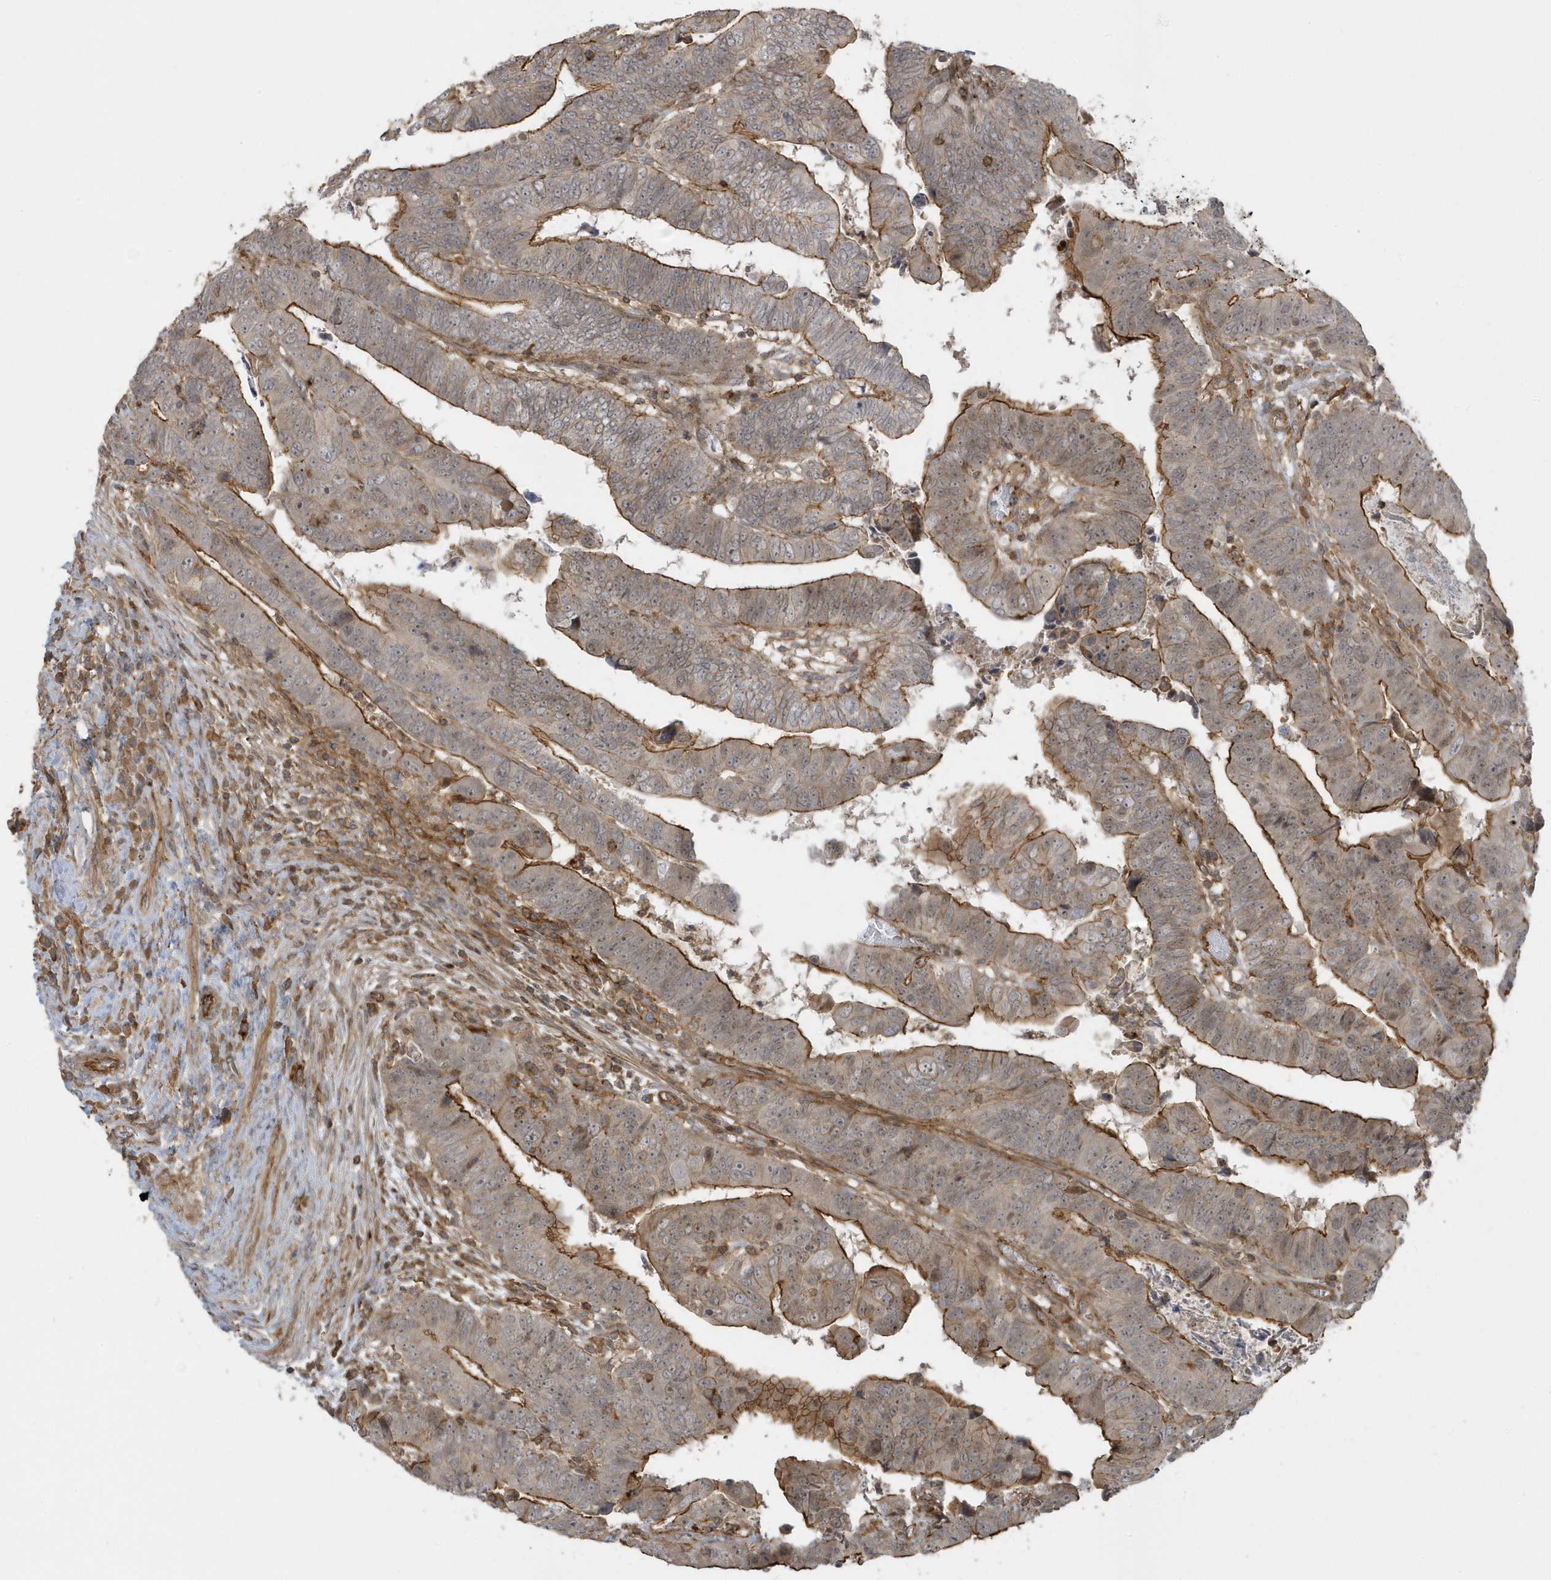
{"staining": {"intensity": "strong", "quantity": "25%-75%", "location": "cytoplasmic/membranous"}, "tissue": "colorectal cancer", "cell_type": "Tumor cells", "image_type": "cancer", "snomed": [{"axis": "morphology", "description": "Normal tissue, NOS"}, {"axis": "morphology", "description": "Adenocarcinoma, NOS"}, {"axis": "topography", "description": "Rectum"}], "caption": "This histopathology image shows adenocarcinoma (colorectal) stained with IHC to label a protein in brown. The cytoplasmic/membranous of tumor cells show strong positivity for the protein. Nuclei are counter-stained blue.", "gene": "ZBTB8A", "patient": {"sex": "female", "age": 65}}